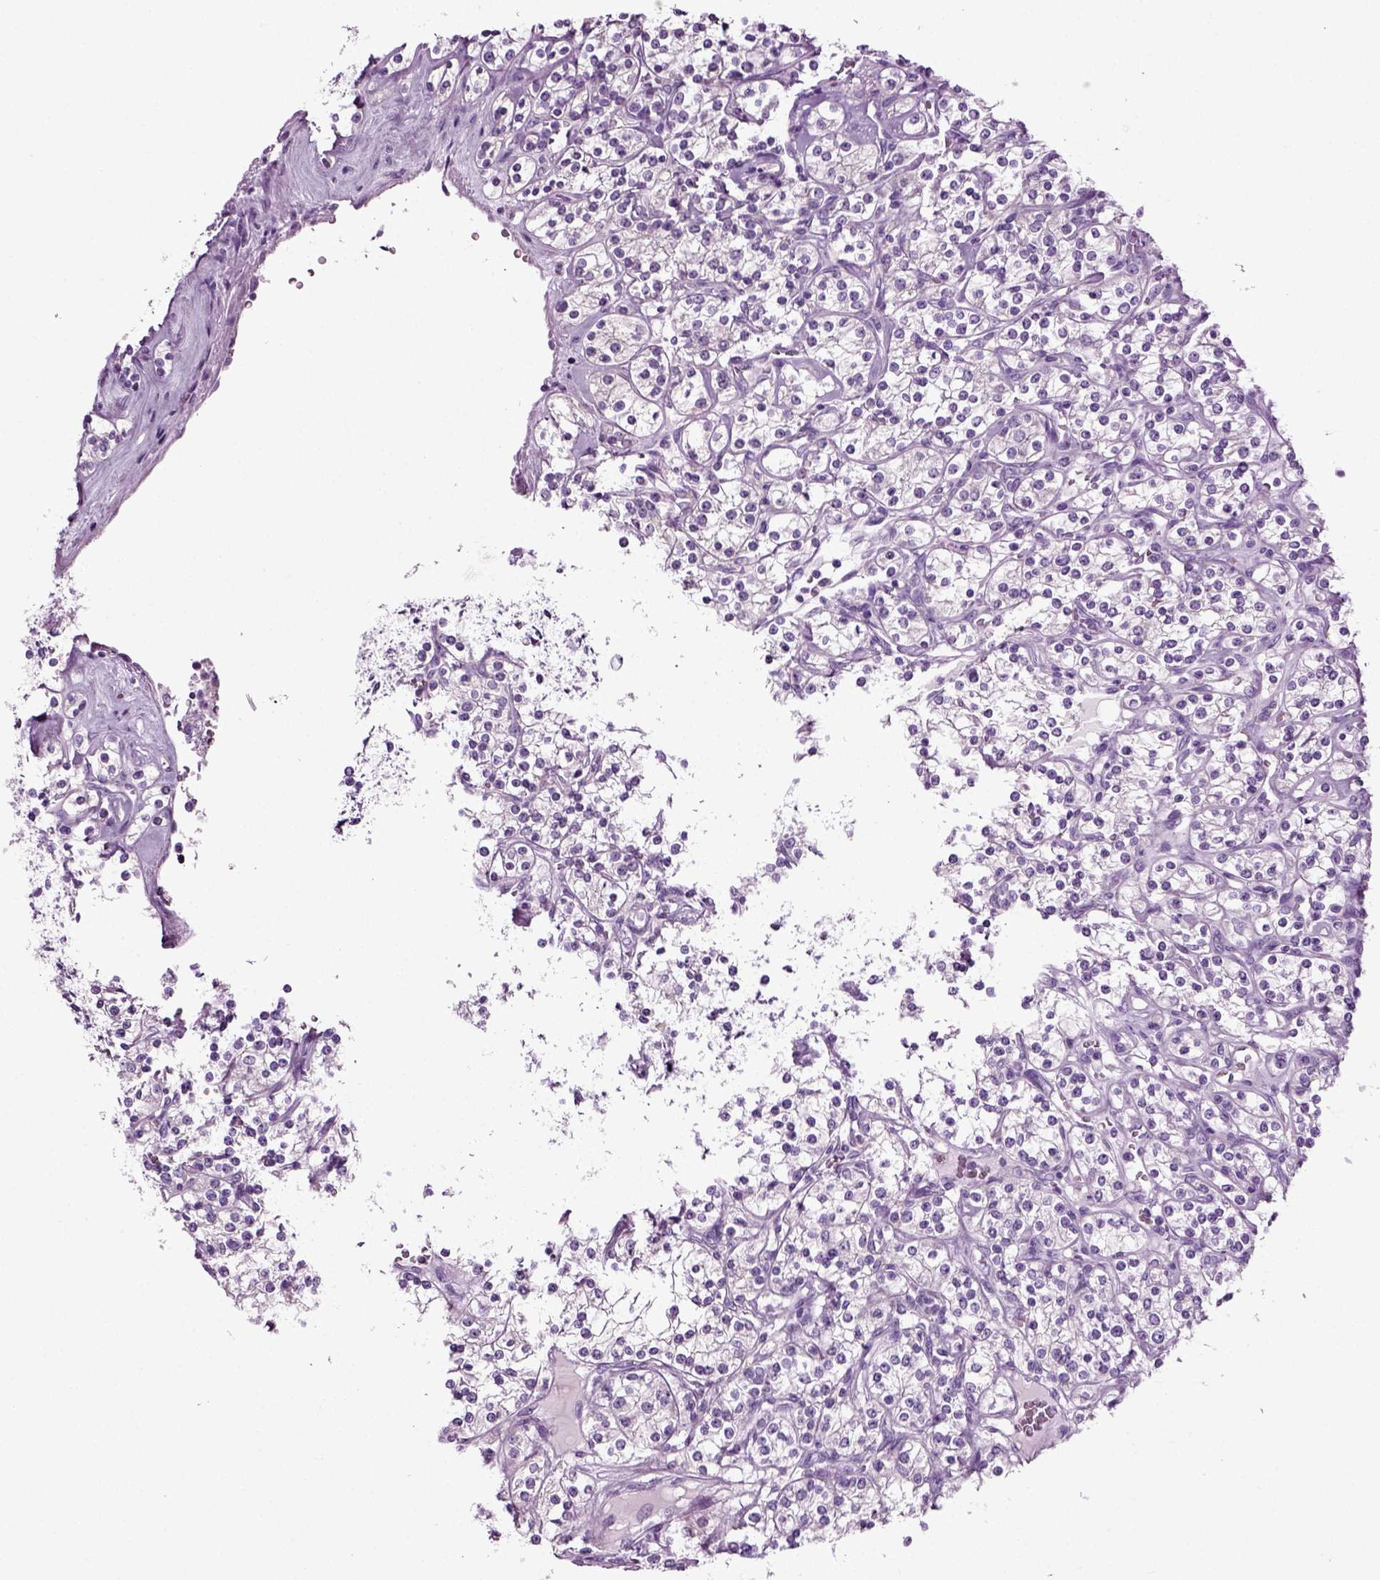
{"staining": {"intensity": "negative", "quantity": "none", "location": "none"}, "tissue": "renal cancer", "cell_type": "Tumor cells", "image_type": "cancer", "snomed": [{"axis": "morphology", "description": "Adenocarcinoma, NOS"}, {"axis": "topography", "description": "Kidney"}], "caption": "This is an immunohistochemistry image of adenocarcinoma (renal). There is no positivity in tumor cells.", "gene": "DNAH10", "patient": {"sex": "male", "age": 77}}